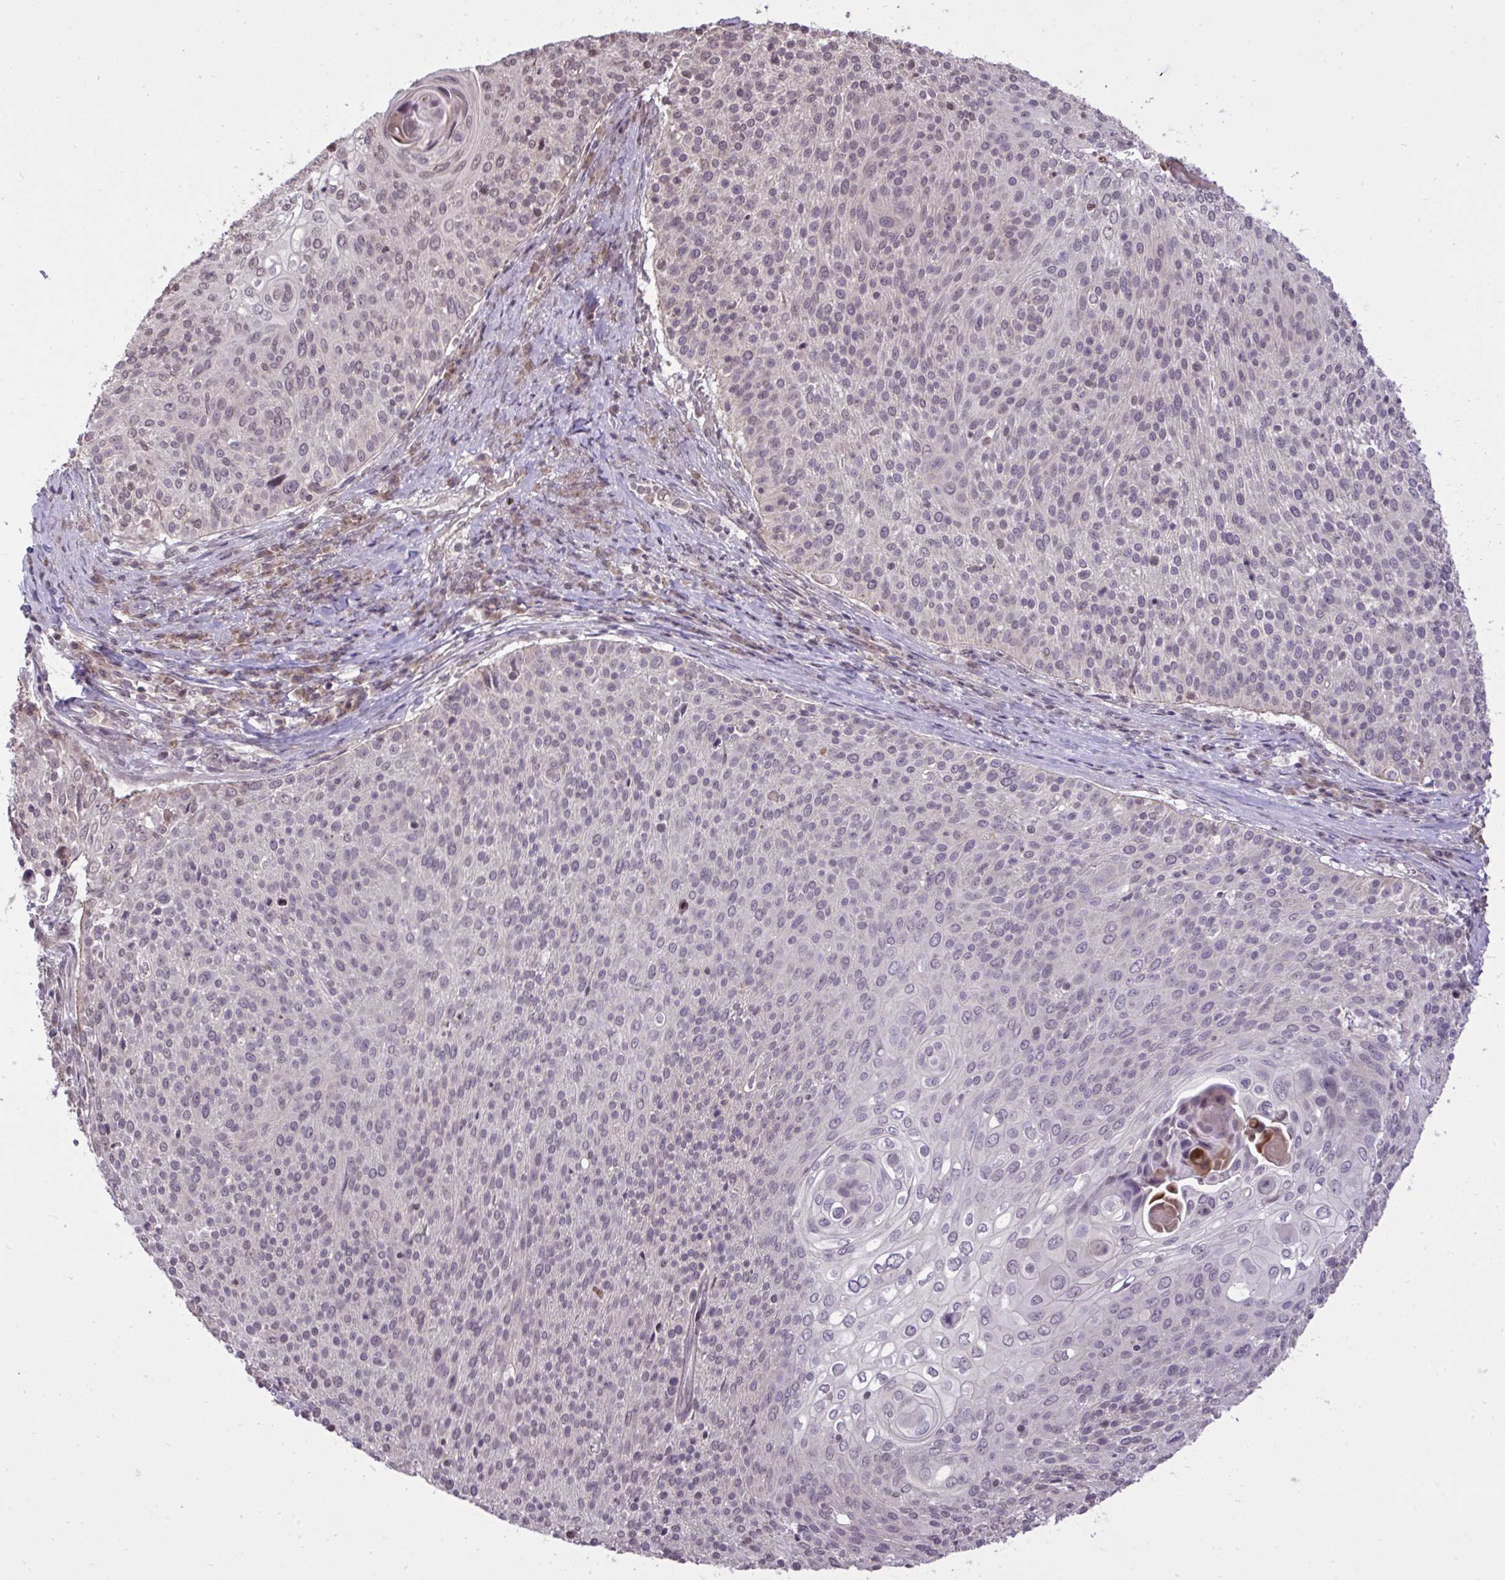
{"staining": {"intensity": "negative", "quantity": "none", "location": "none"}, "tissue": "cervical cancer", "cell_type": "Tumor cells", "image_type": "cancer", "snomed": [{"axis": "morphology", "description": "Squamous cell carcinoma, NOS"}, {"axis": "topography", "description": "Cervix"}], "caption": "Immunohistochemistry (IHC) histopathology image of neoplastic tissue: cervical cancer stained with DAB demonstrates no significant protein staining in tumor cells.", "gene": "CYP20A1", "patient": {"sex": "female", "age": 31}}